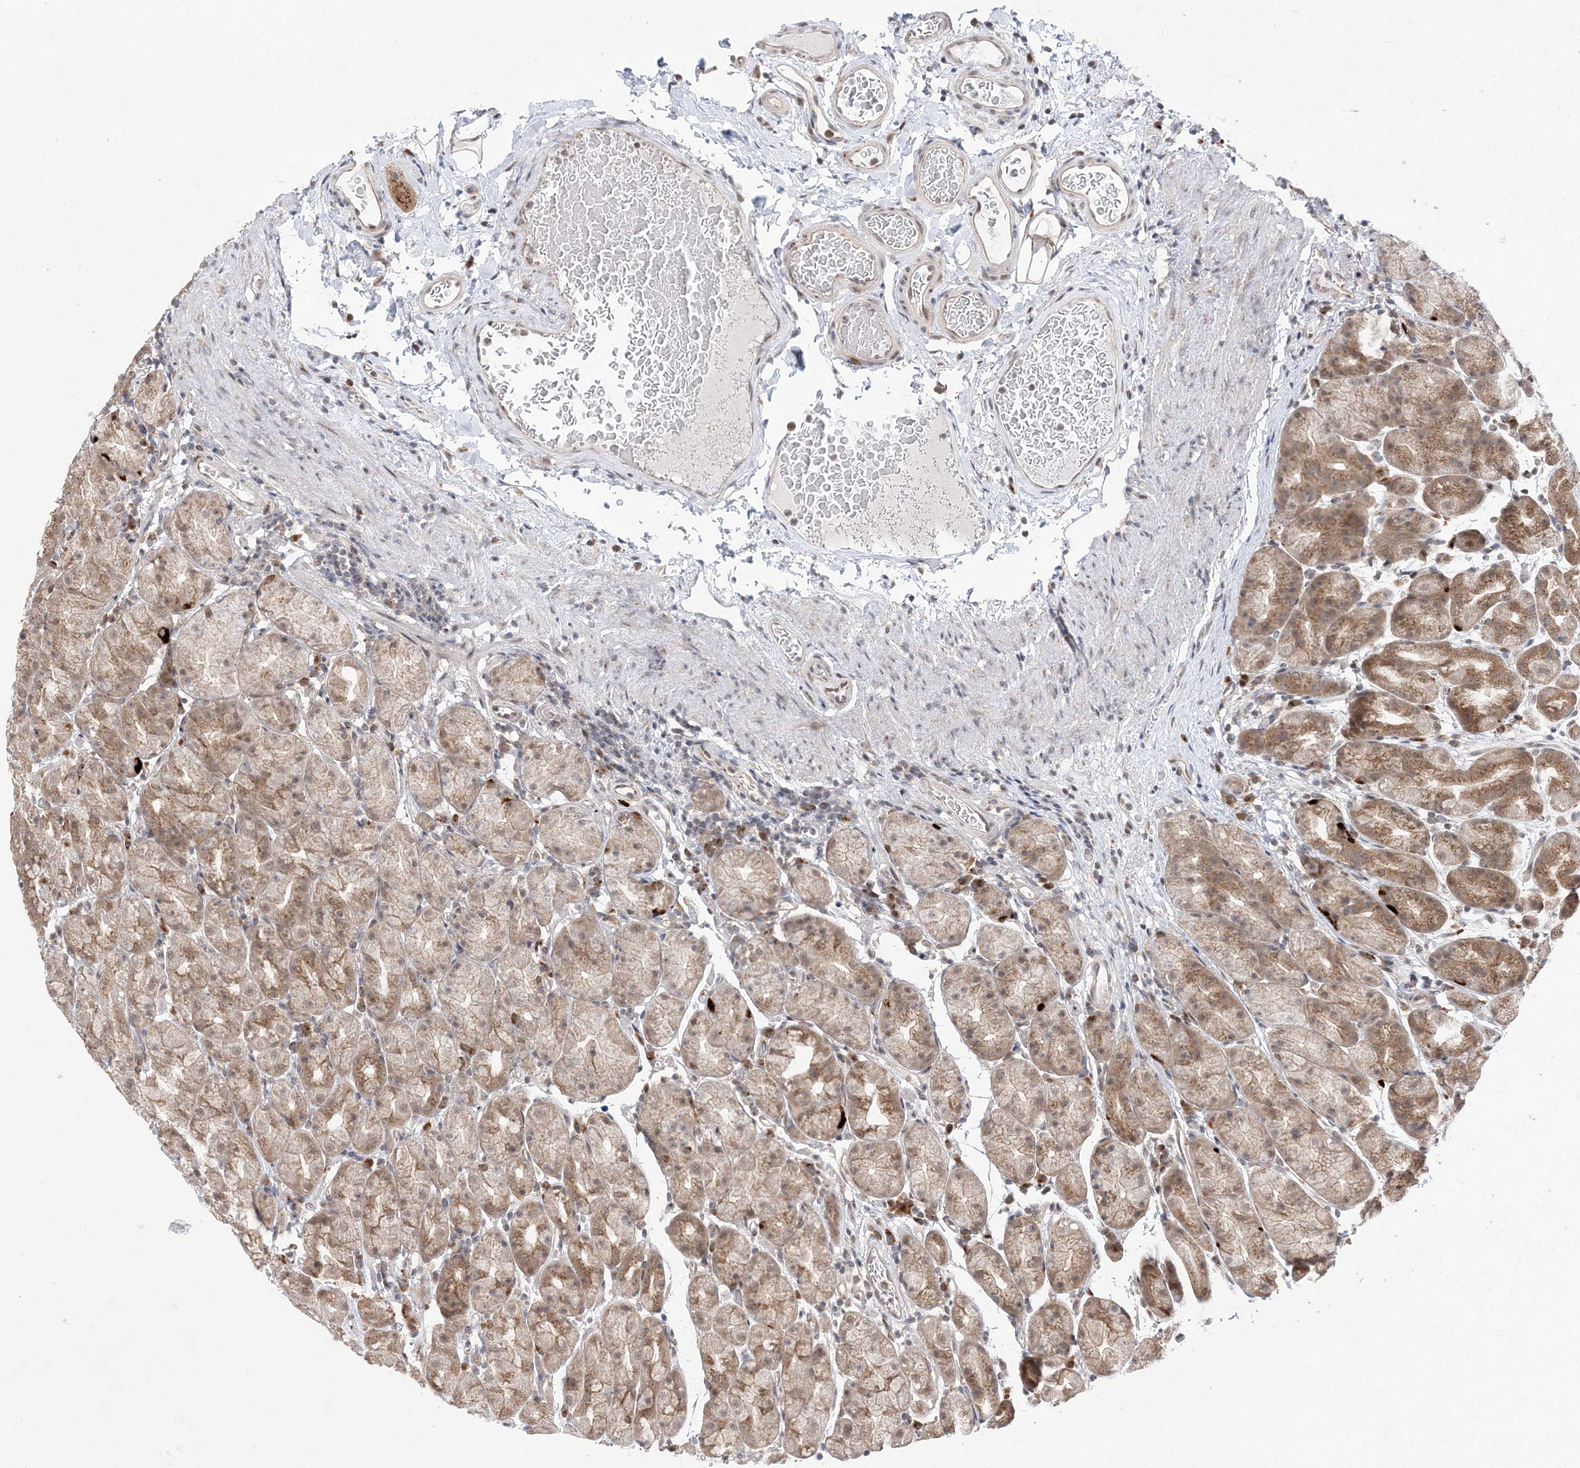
{"staining": {"intensity": "moderate", "quantity": ">75%", "location": "cytoplasmic/membranous,nuclear"}, "tissue": "stomach", "cell_type": "Glandular cells", "image_type": "normal", "snomed": [{"axis": "morphology", "description": "Normal tissue, NOS"}, {"axis": "topography", "description": "Stomach, upper"}], "caption": "Normal stomach was stained to show a protein in brown. There is medium levels of moderate cytoplasmic/membranous,nuclear expression in about >75% of glandular cells. The staining was performed using DAB (3,3'-diaminobenzidine), with brown indicating positive protein expression. Nuclei are stained blue with hematoxylin.", "gene": "ANAPC15", "patient": {"sex": "male", "age": 68}}